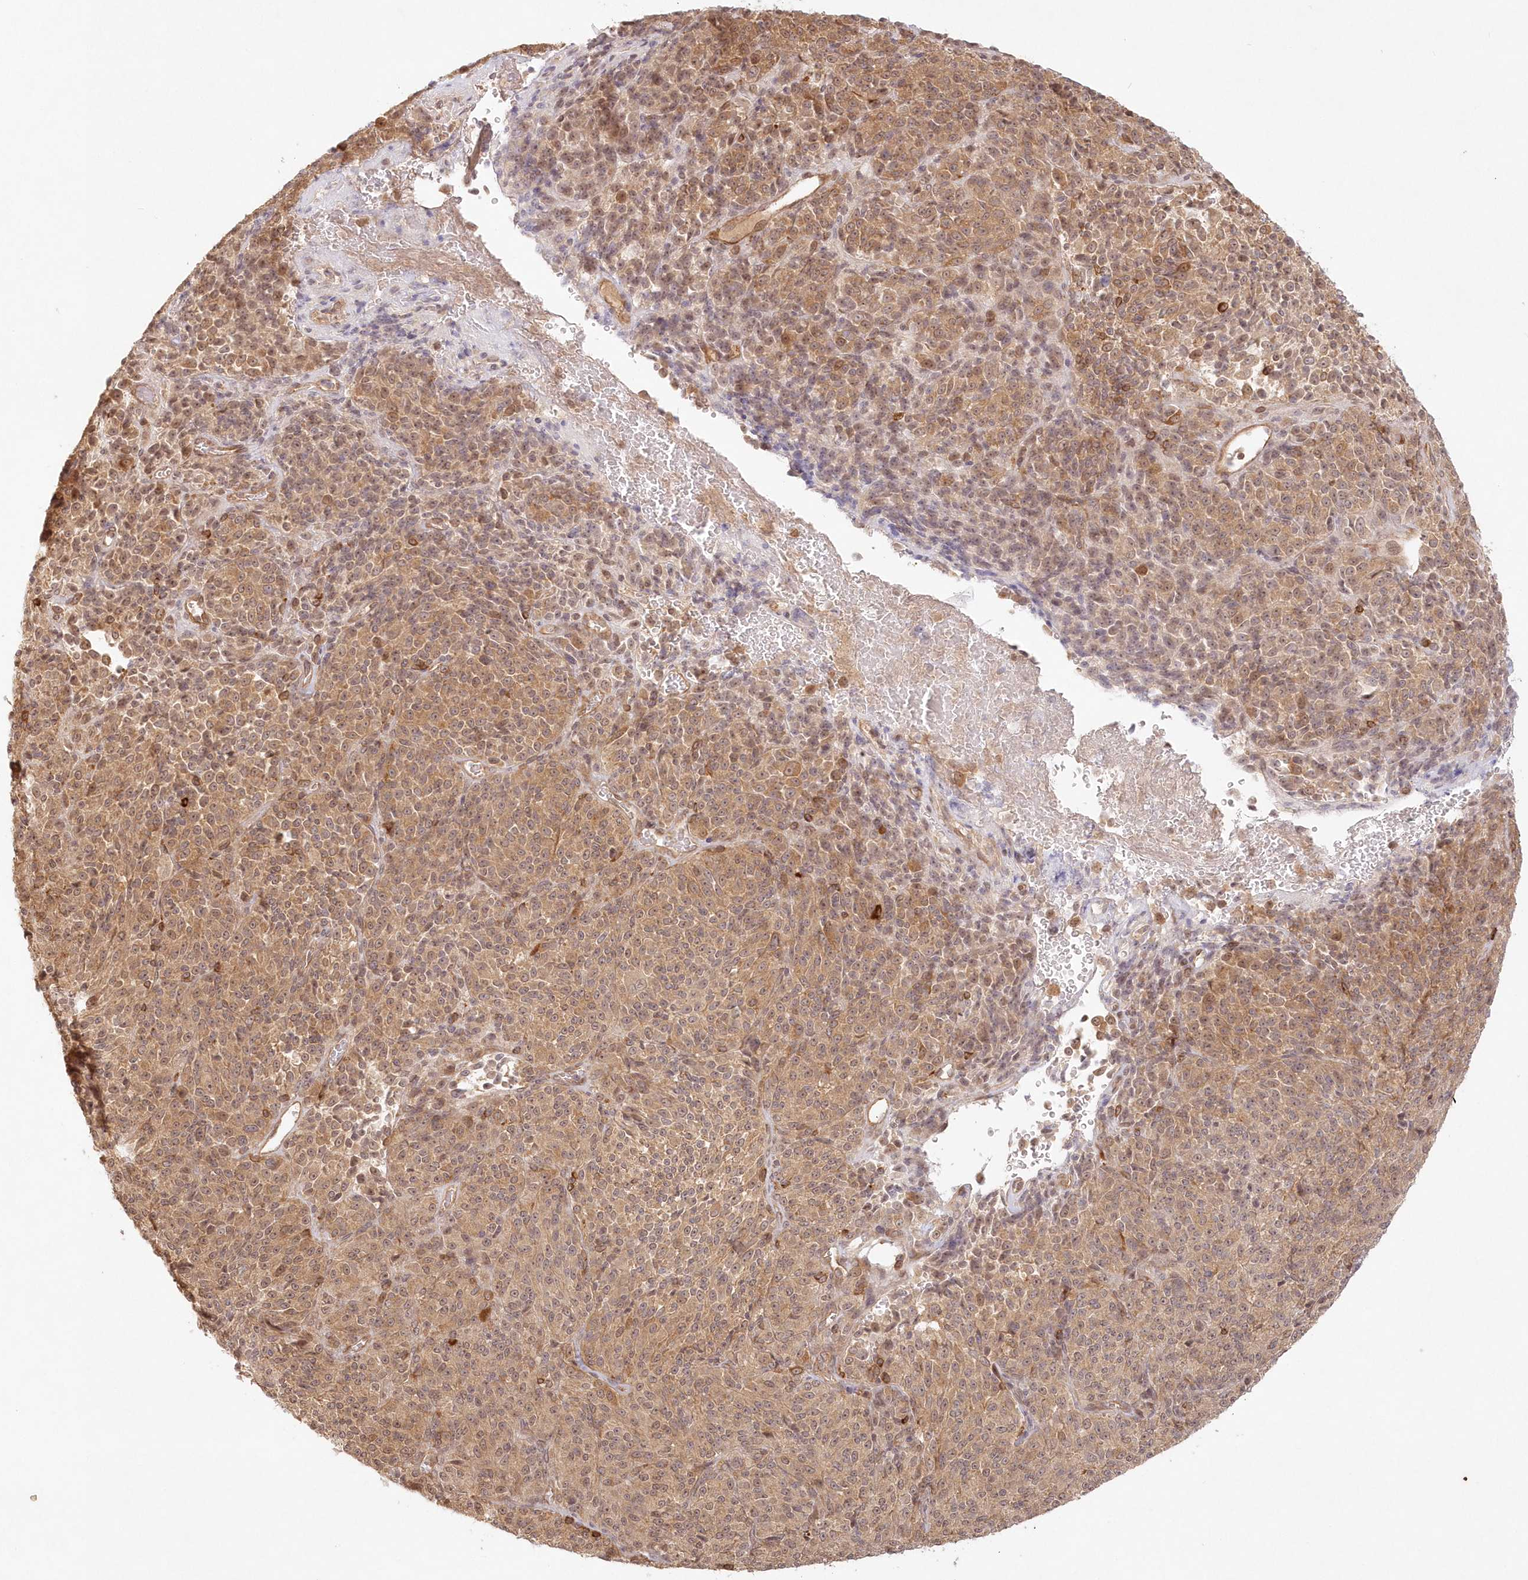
{"staining": {"intensity": "moderate", "quantity": ">75%", "location": "cytoplasmic/membranous"}, "tissue": "melanoma", "cell_type": "Tumor cells", "image_type": "cancer", "snomed": [{"axis": "morphology", "description": "Malignant melanoma, Metastatic site"}, {"axis": "topography", "description": "Brain"}], "caption": "A high-resolution image shows immunohistochemistry (IHC) staining of malignant melanoma (metastatic site), which shows moderate cytoplasmic/membranous expression in approximately >75% of tumor cells.", "gene": "KIAA0232", "patient": {"sex": "female", "age": 56}}